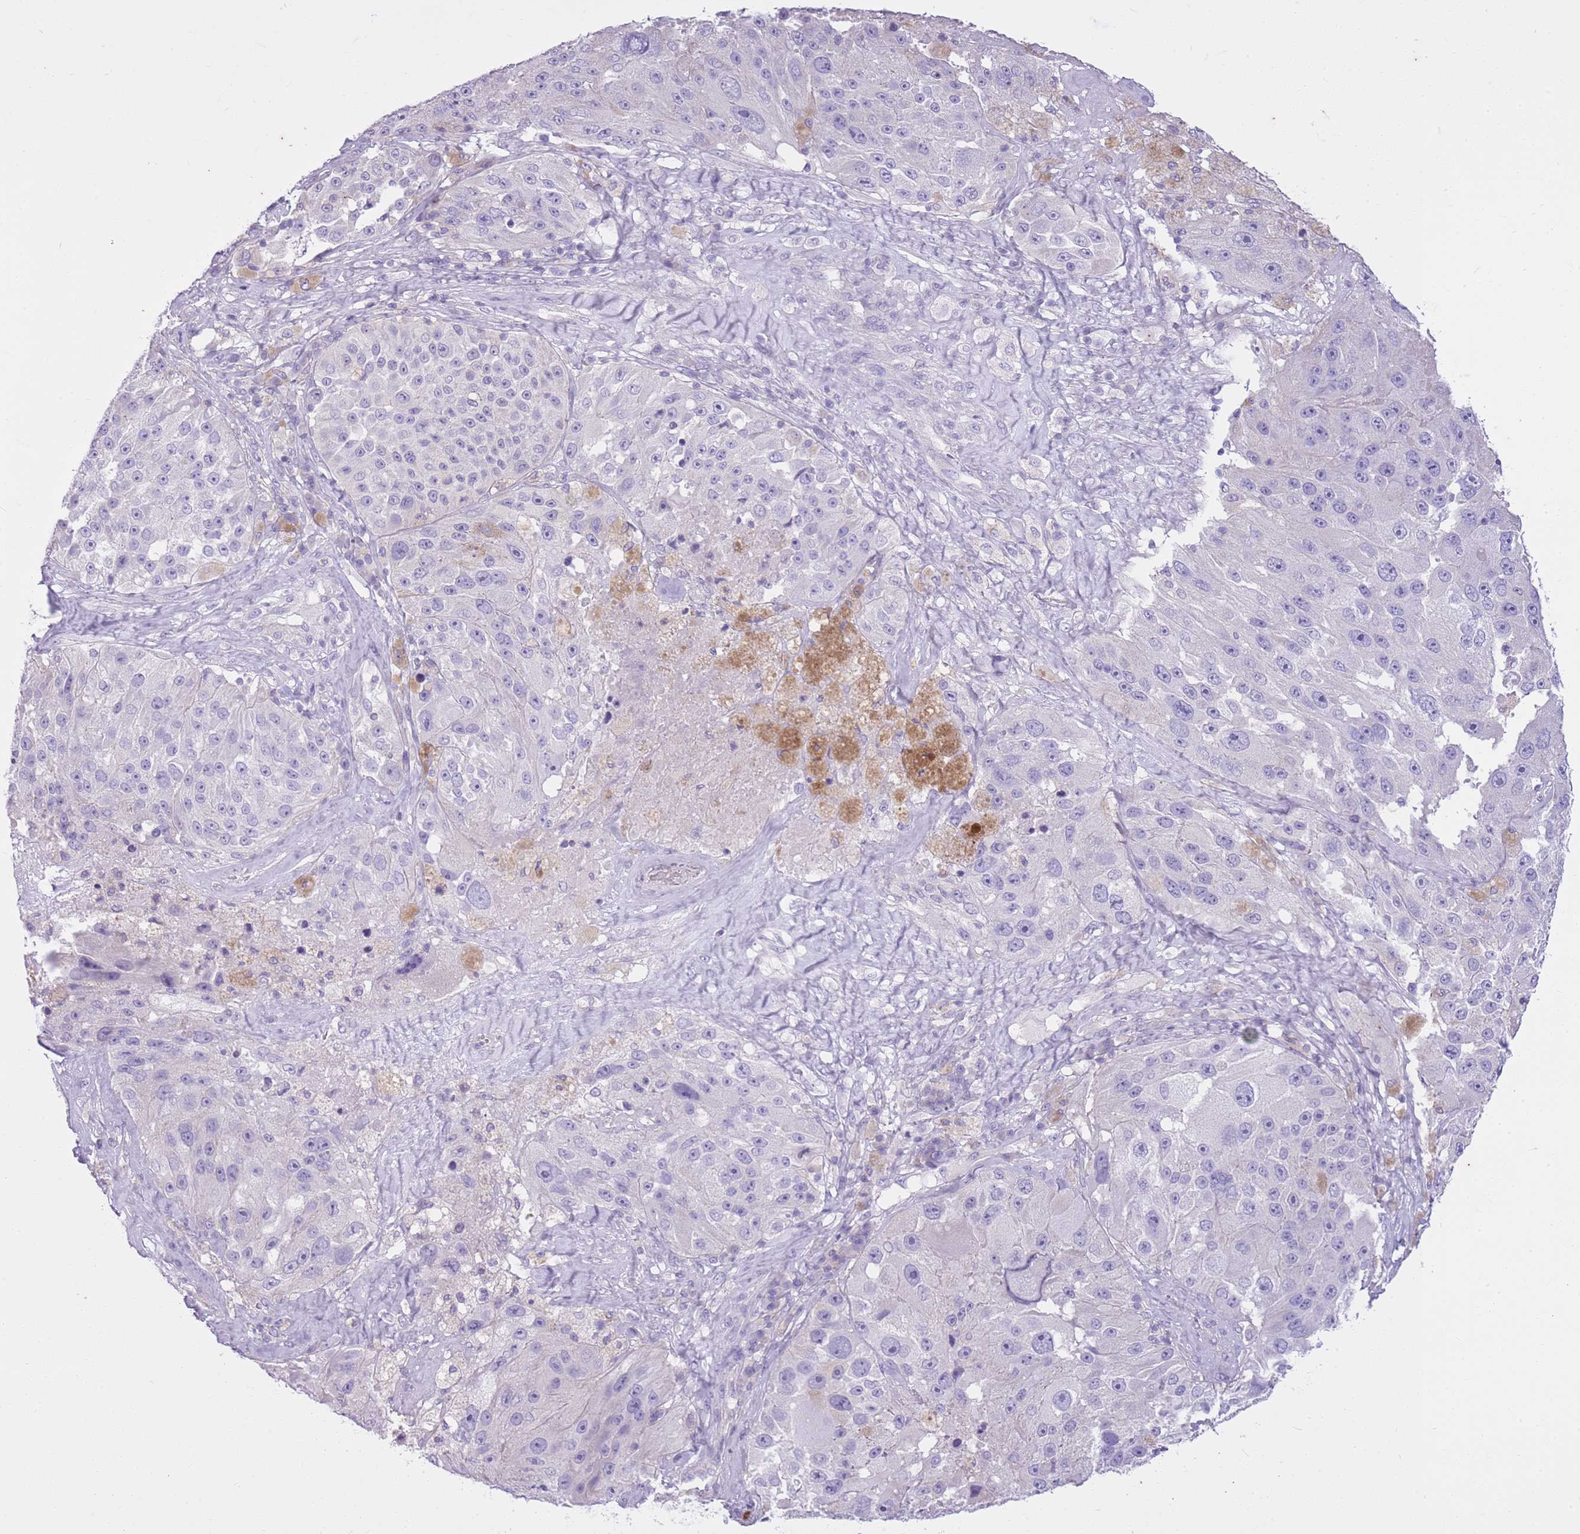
{"staining": {"intensity": "negative", "quantity": "none", "location": "none"}, "tissue": "melanoma", "cell_type": "Tumor cells", "image_type": "cancer", "snomed": [{"axis": "morphology", "description": "Malignant melanoma, Metastatic site"}, {"axis": "topography", "description": "Lymph node"}], "caption": "This is a image of immunohistochemistry (IHC) staining of malignant melanoma (metastatic site), which shows no positivity in tumor cells.", "gene": "CNPPD1", "patient": {"sex": "male", "age": 62}}